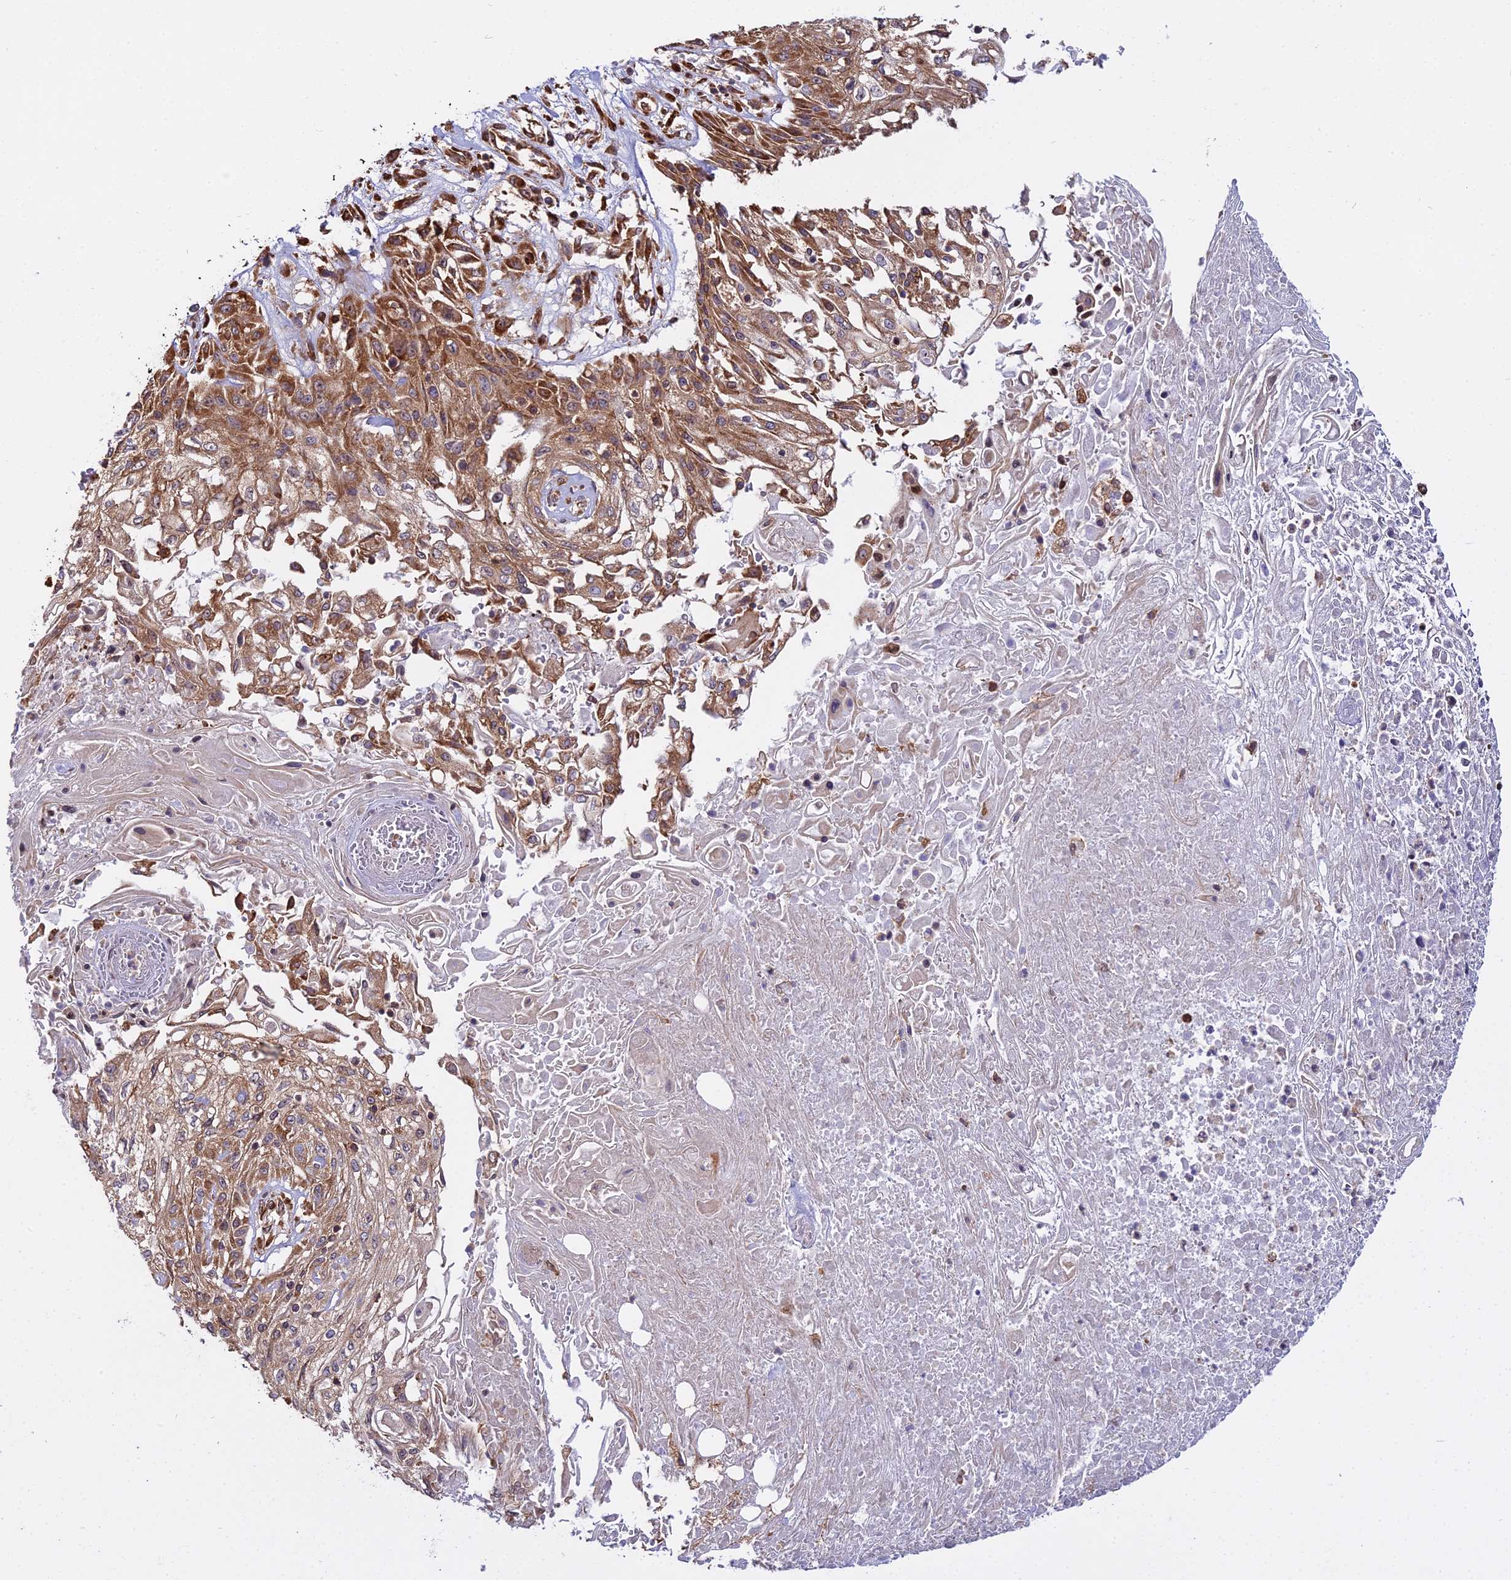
{"staining": {"intensity": "moderate", "quantity": ">75%", "location": "cytoplasmic/membranous"}, "tissue": "skin cancer", "cell_type": "Tumor cells", "image_type": "cancer", "snomed": [{"axis": "morphology", "description": "Squamous cell carcinoma, NOS"}, {"axis": "morphology", "description": "Squamous cell carcinoma, metastatic, NOS"}, {"axis": "topography", "description": "Skin"}, {"axis": "topography", "description": "Lymph node"}], "caption": "Skin squamous cell carcinoma stained for a protein demonstrates moderate cytoplasmic/membranous positivity in tumor cells.", "gene": "RPL26", "patient": {"sex": "male", "age": 75}}